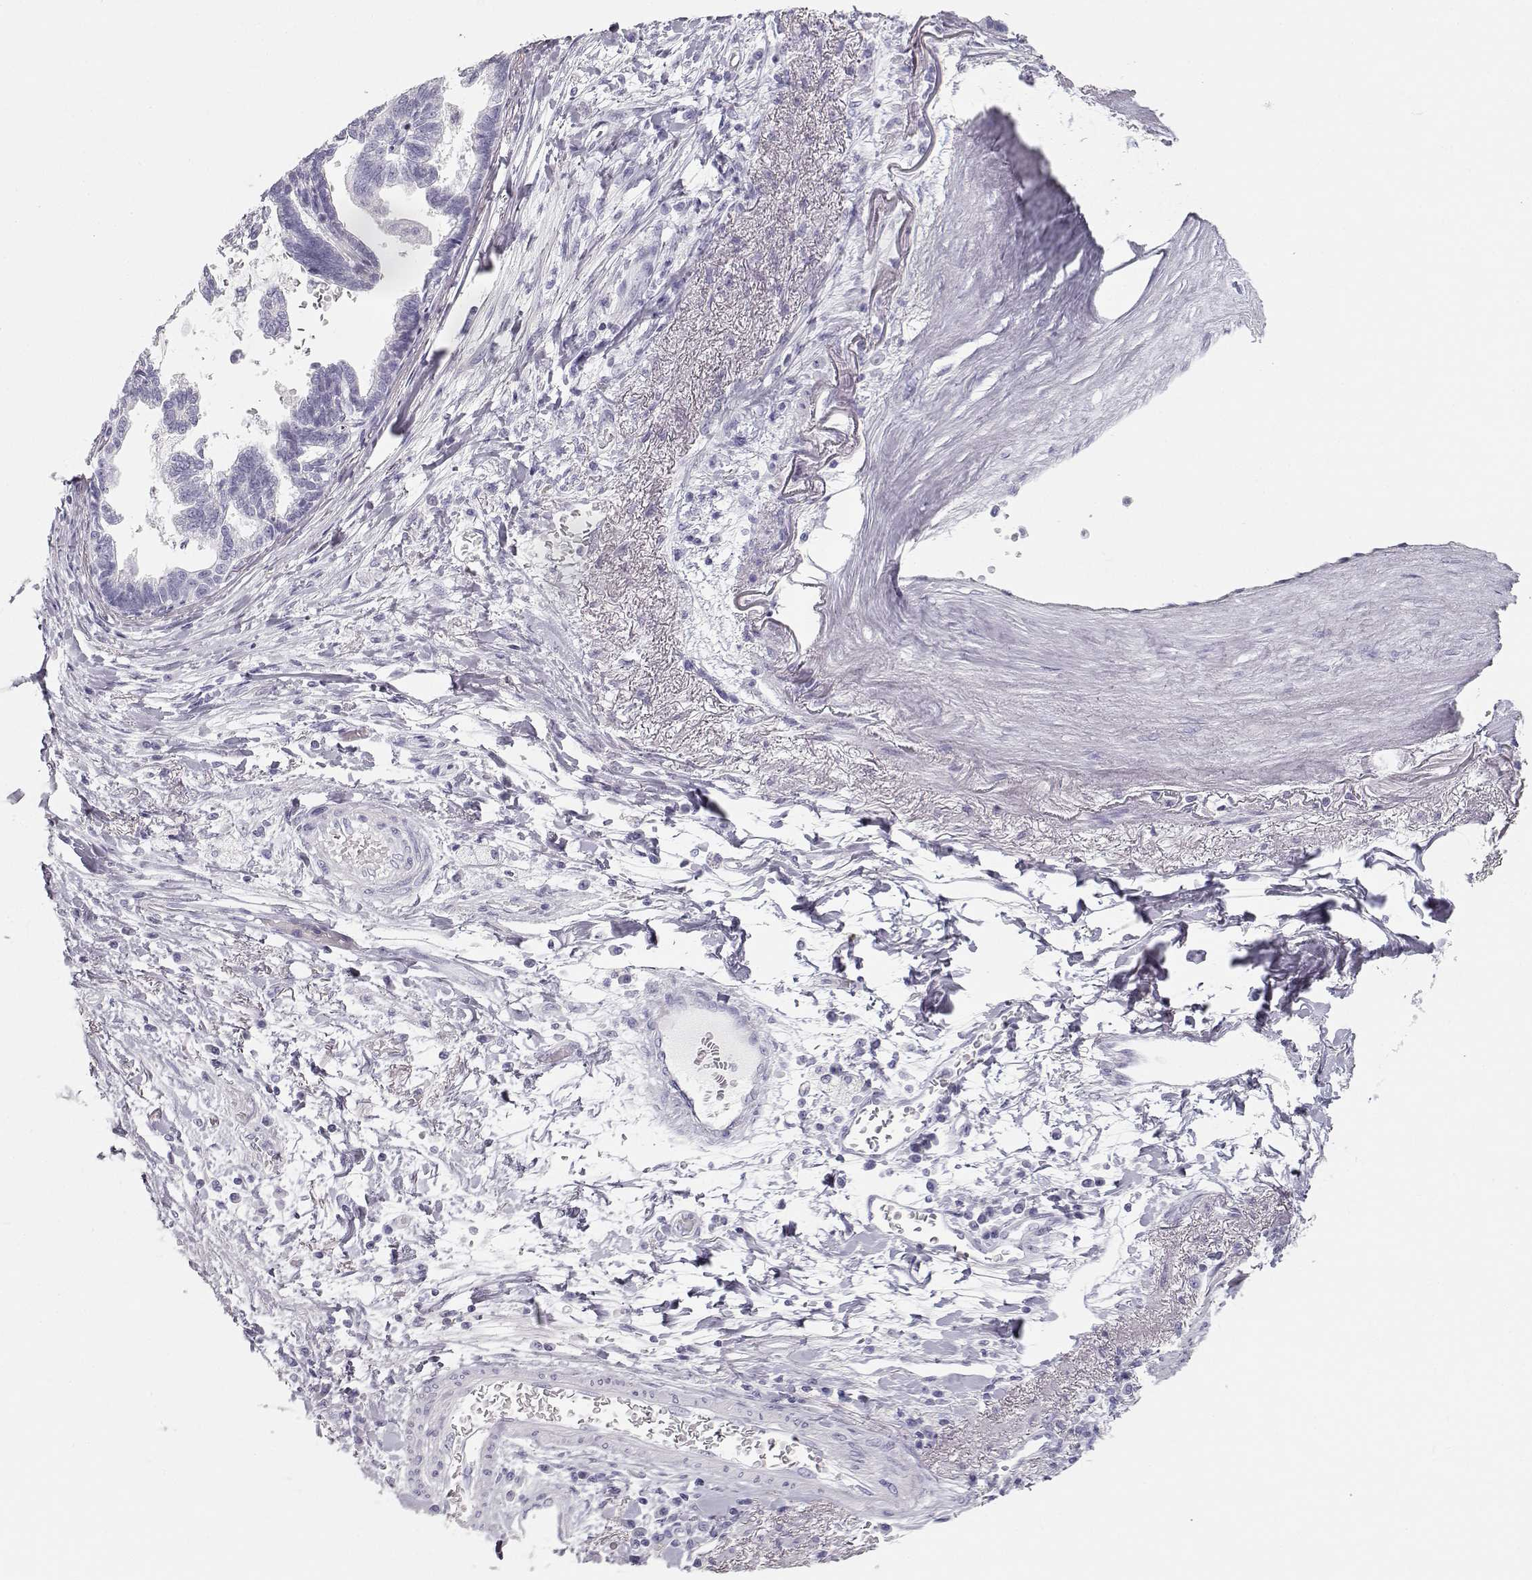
{"staining": {"intensity": "negative", "quantity": "none", "location": "none"}, "tissue": "stomach cancer", "cell_type": "Tumor cells", "image_type": "cancer", "snomed": [{"axis": "morphology", "description": "Adenocarcinoma, NOS"}, {"axis": "topography", "description": "Stomach"}], "caption": "The micrograph displays no staining of tumor cells in stomach cancer.", "gene": "TKTL1", "patient": {"sex": "male", "age": 83}}